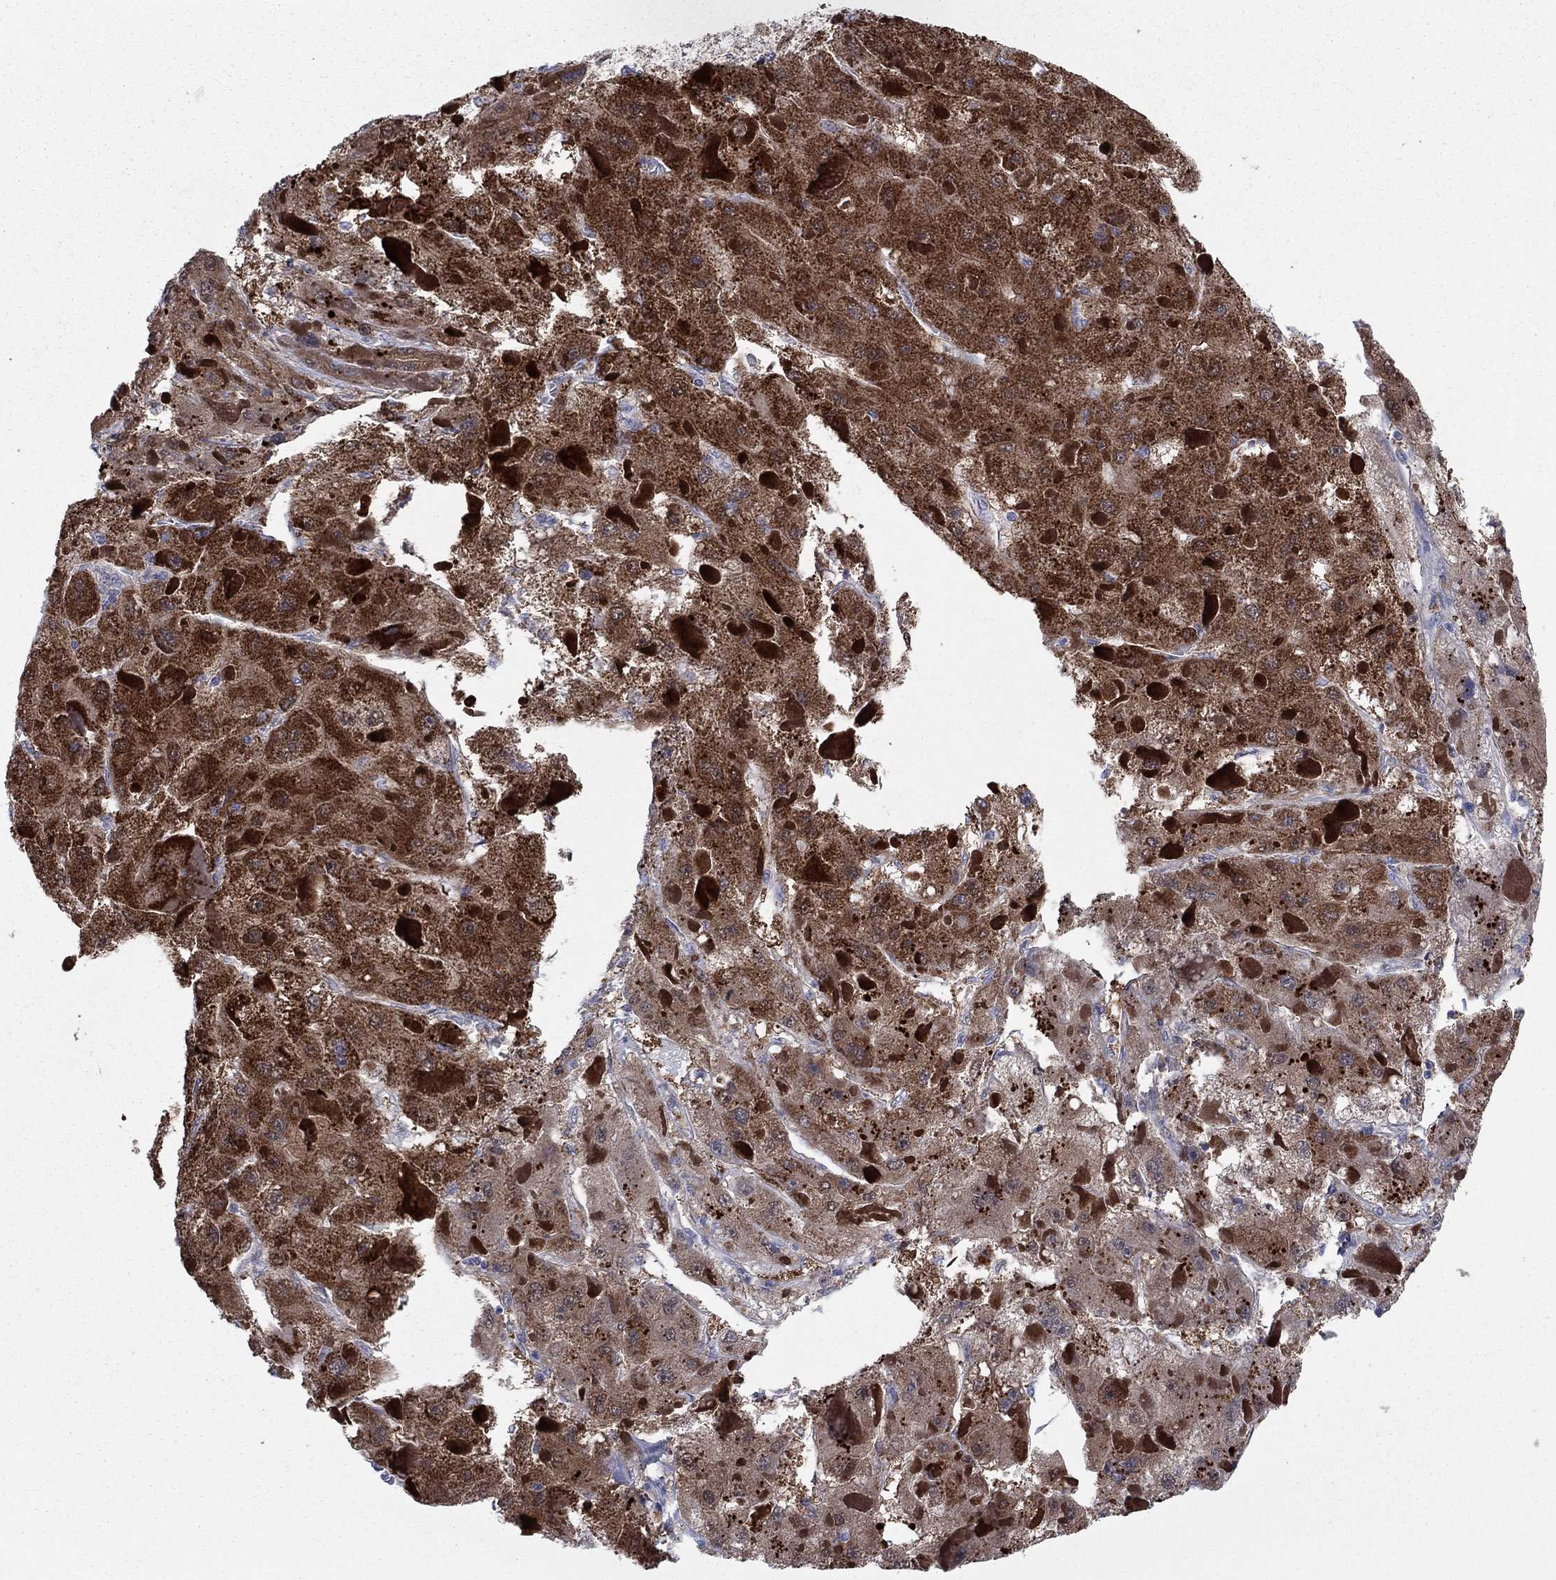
{"staining": {"intensity": "strong", "quantity": "25%-75%", "location": "cytoplasmic/membranous"}, "tissue": "liver cancer", "cell_type": "Tumor cells", "image_type": "cancer", "snomed": [{"axis": "morphology", "description": "Carcinoma, Hepatocellular, NOS"}, {"axis": "topography", "description": "Liver"}], "caption": "A brown stain shows strong cytoplasmic/membranous staining of a protein in liver cancer (hepatocellular carcinoma) tumor cells.", "gene": "GRHPR", "patient": {"sex": "female", "age": 73}}